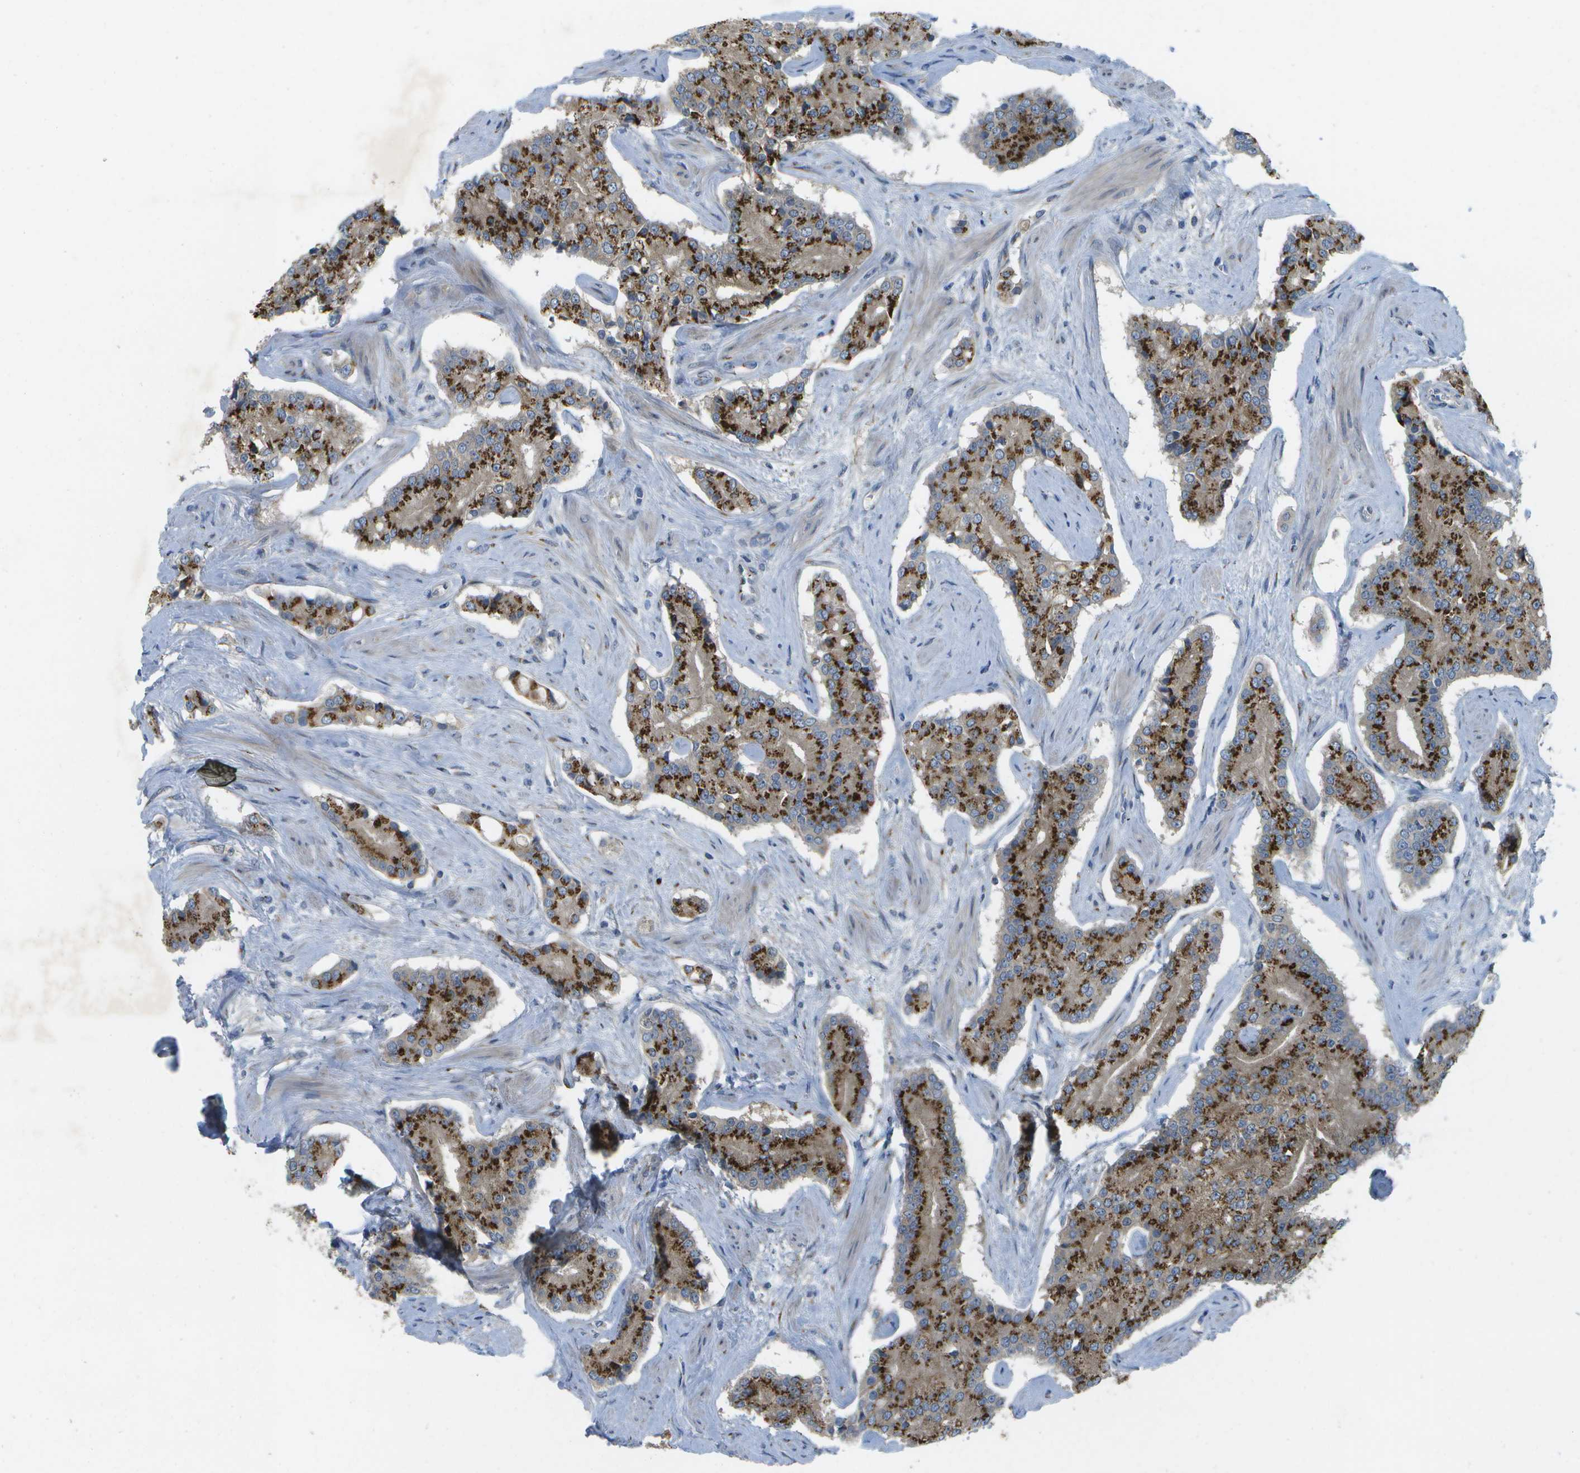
{"staining": {"intensity": "strong", "quantity": ">75%", "location": "cytoplasmic/membranous"}, "tissue": "prostate cancer", "cell_type": "Tumor cells", "image_type": "cancer", "snomed": [{"axis": "morphology", "description": "Normal tissue, NOS"}, {"axis": "morphology", "description": "Adenocarcinoma, High grade"}, {"axis": "topography", "description": "Prostate"}, {"axis": "topography", "description": "Seminal veicle"}], "caption": "About >75% of tumor cells in prostate adenocarcinoma (high-grade) show strong cytoplasmic/membranous protein expression as visualized by brown immunohistochemical staining.", "gene": "QSOX2", "patient": {"sex": "male", "age": 55}}